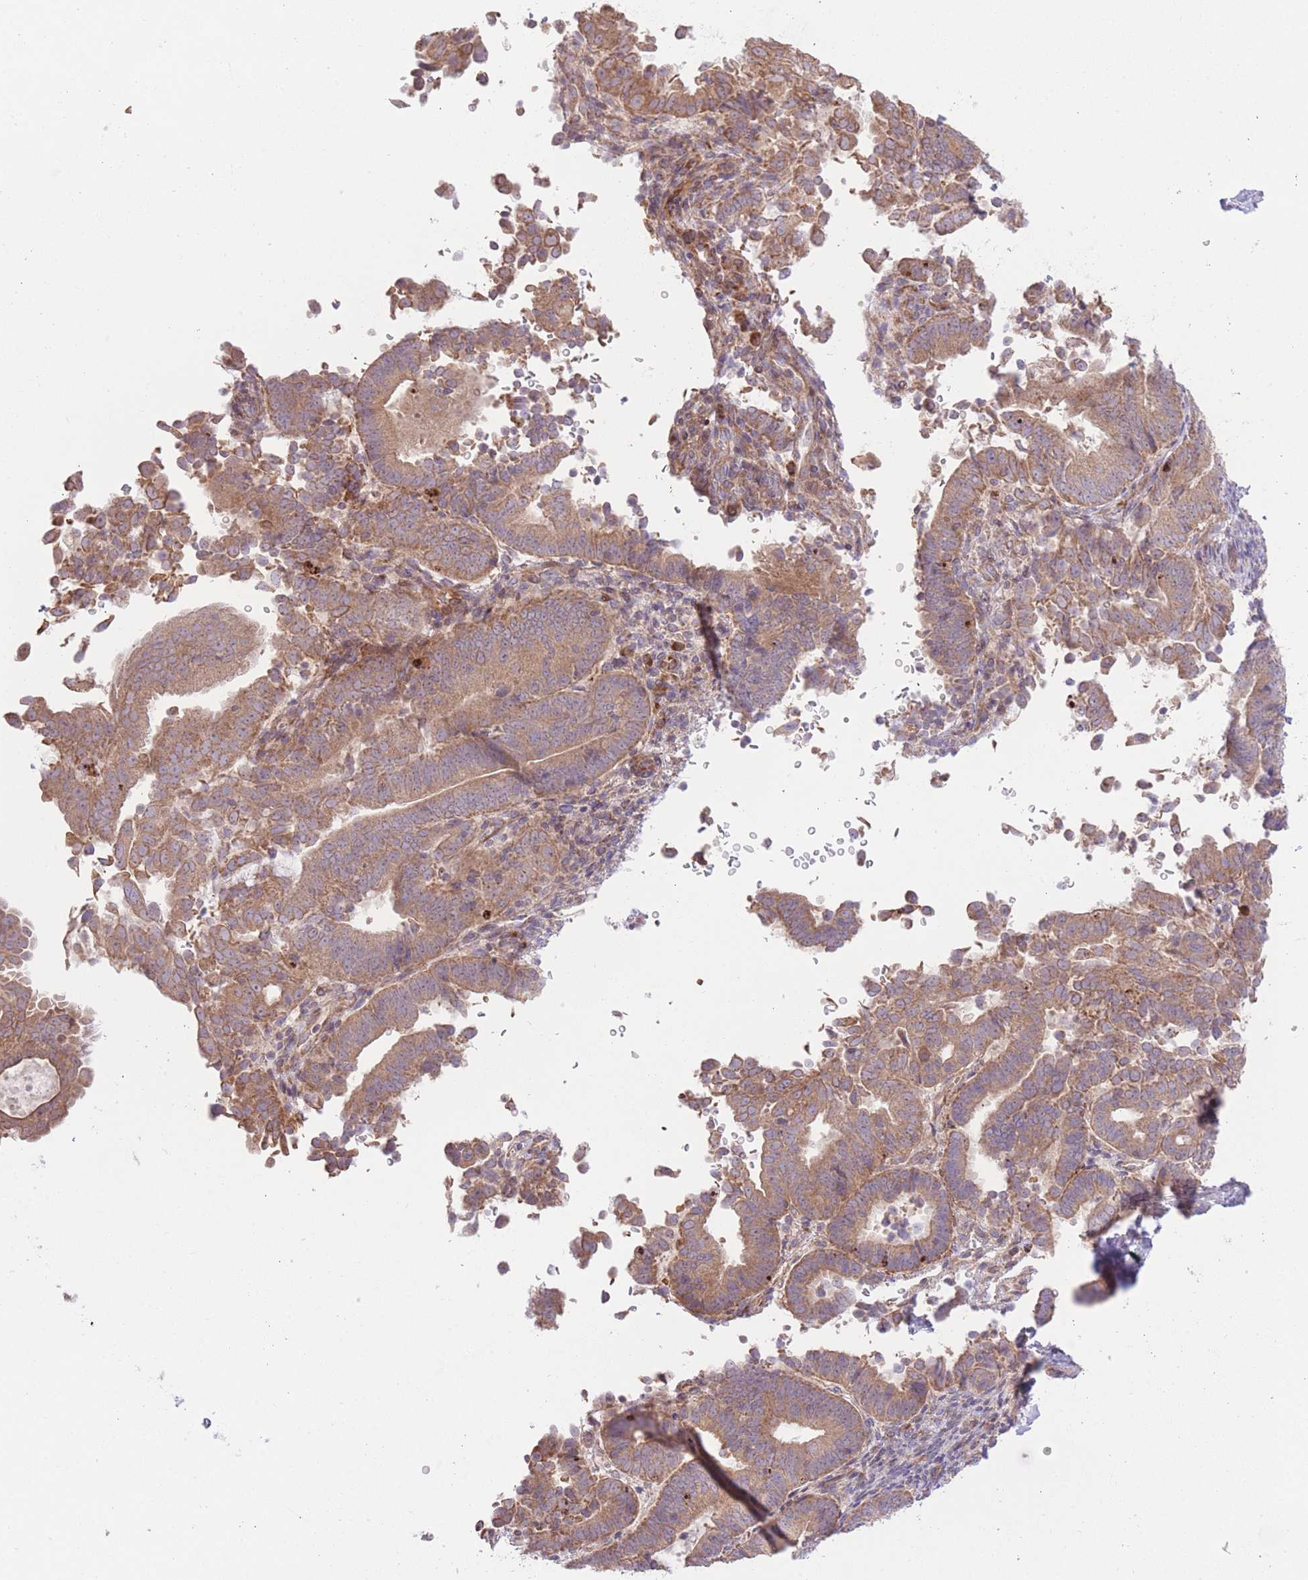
{"staining": {"intensity": "moderate", "quantity": ">75%", "location": "cytoplasmic/membranous"}, "tissue": "endometrial cancer", "cell_type": "Tumor cells", "image_type": "cancer", "snomed": [{"axis": "morphology", "description": "Adenocarcinoma, NOS"}, {"axis": "topography", "description": "Endometrium"}], "caption": "Protein staining of endometrial cancer (adenocarcinoma) tissue exhibits moderate cytoplasmic/membranous positivity in approximately >75% of tumor cells.", "gene": "BOLA2B", "patient": {"sex": "female", "age": 70}}